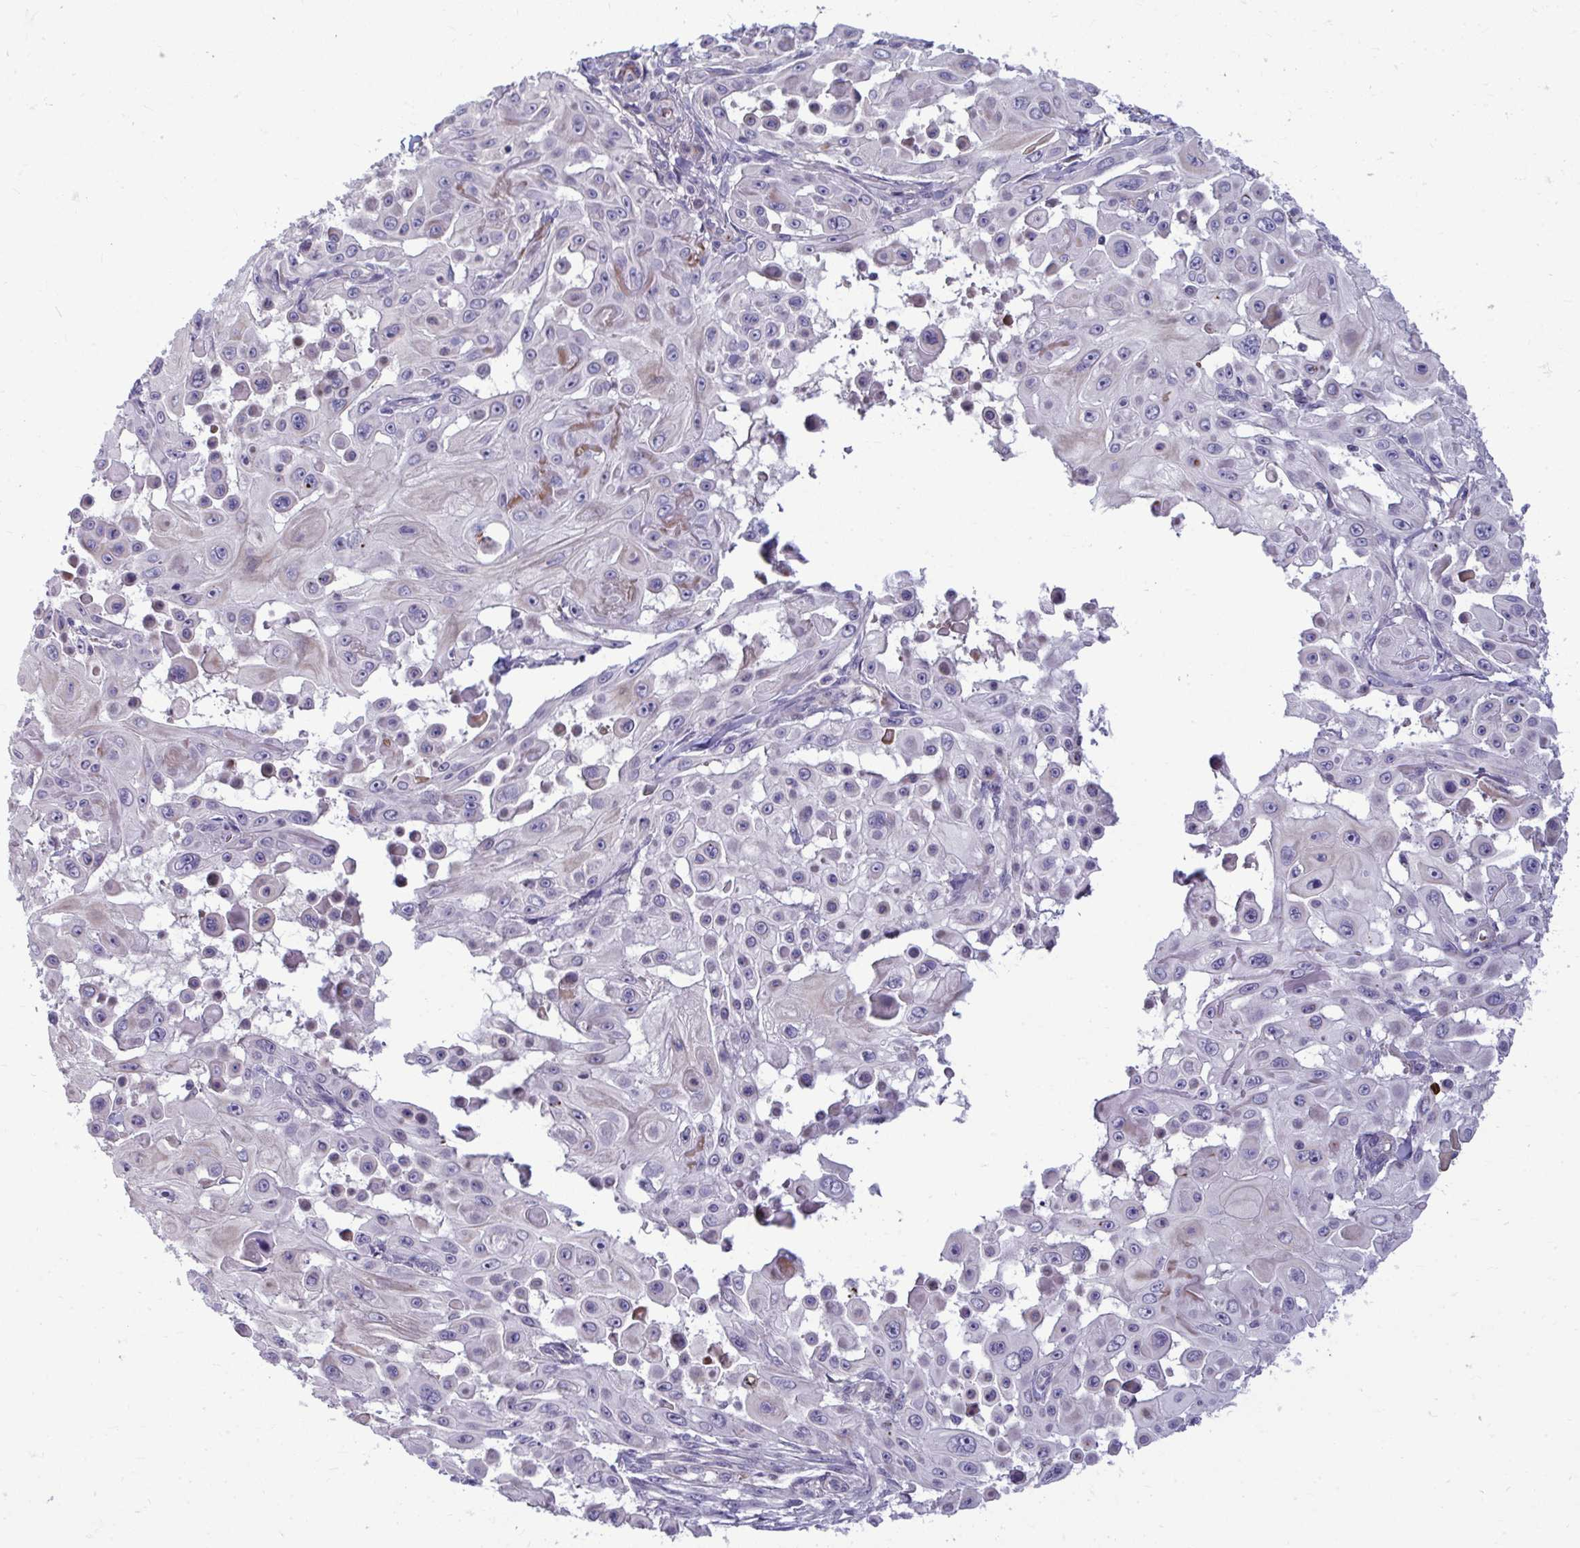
{"staining": {"intensity": "negative", "quantity": "none", "location": "none"}, "tissue": "skin cancer", "cell_type": "Tumor cells", "image_type": "cancer", "snomed": [{"axis": "morphology", "description": "Squamous cell carcinoma, NOS"}, {"axis": "topography", "description": "Skin"}], "caption": "DAB immunohistochemical staining of human squamous cell carcinoma (skin) demonstrates no significant staining in tumor cells.", "gene": "SLC14A1", "patient": {"sex": "male", "age": 91}}